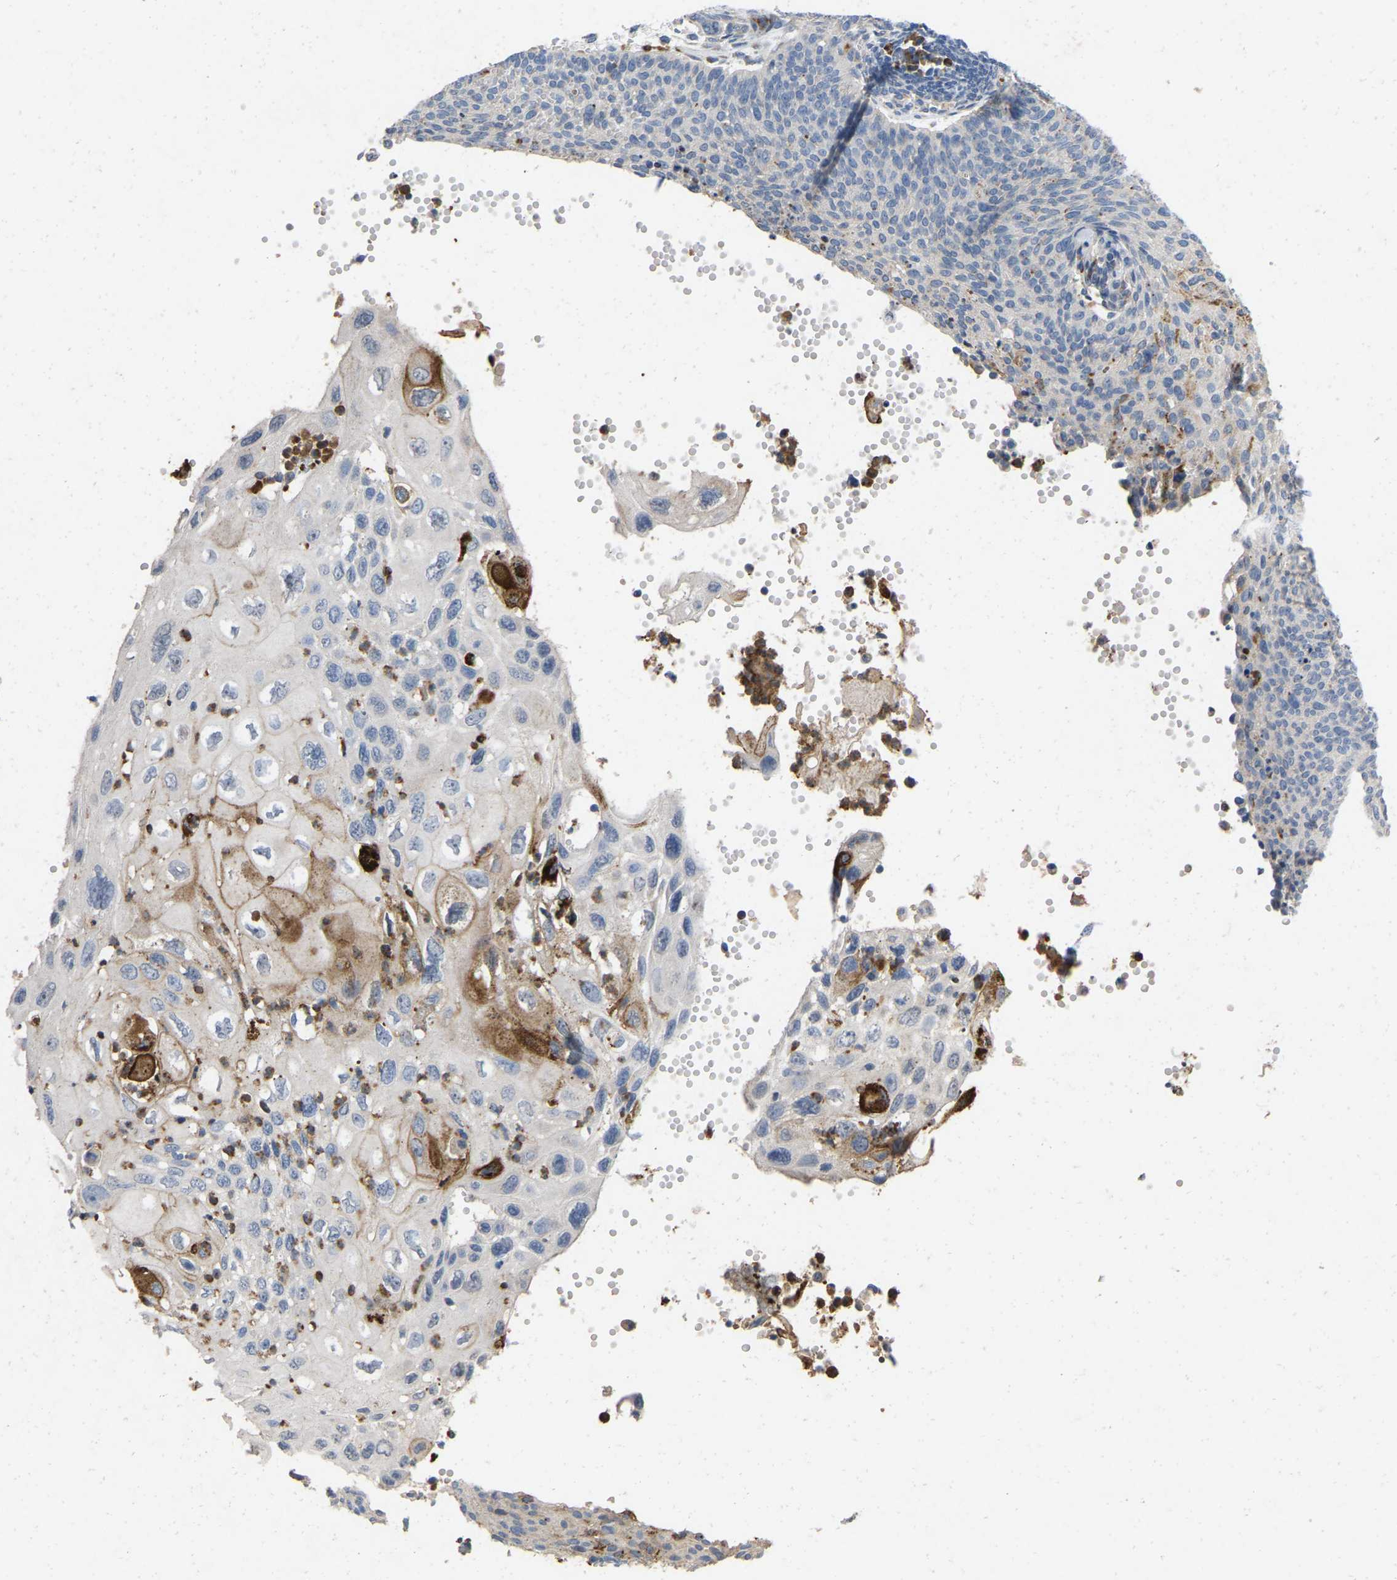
{"staining": {"intensity": "strong", "quantity": "<25%", "location": "cytoplasmic/membranous"}, "tissue": "cervical cancer", "cell_type": "Tumor cells", "image_type": "cancer", "snomed": [{"axis": "morphology", "description": "Squamous cell carcinoma, NOS"}, {"axis": "topography", "description": "Cervix"}], "caption": "Squamous cell carcinoma (cervical) was stained to show a protein in brown. There is medium levels of strong cytoplasmic/membranous expression in about <25% of tumor cells.", "gene": "RHEB", "patient": {"sex": "female", "age": 70}}